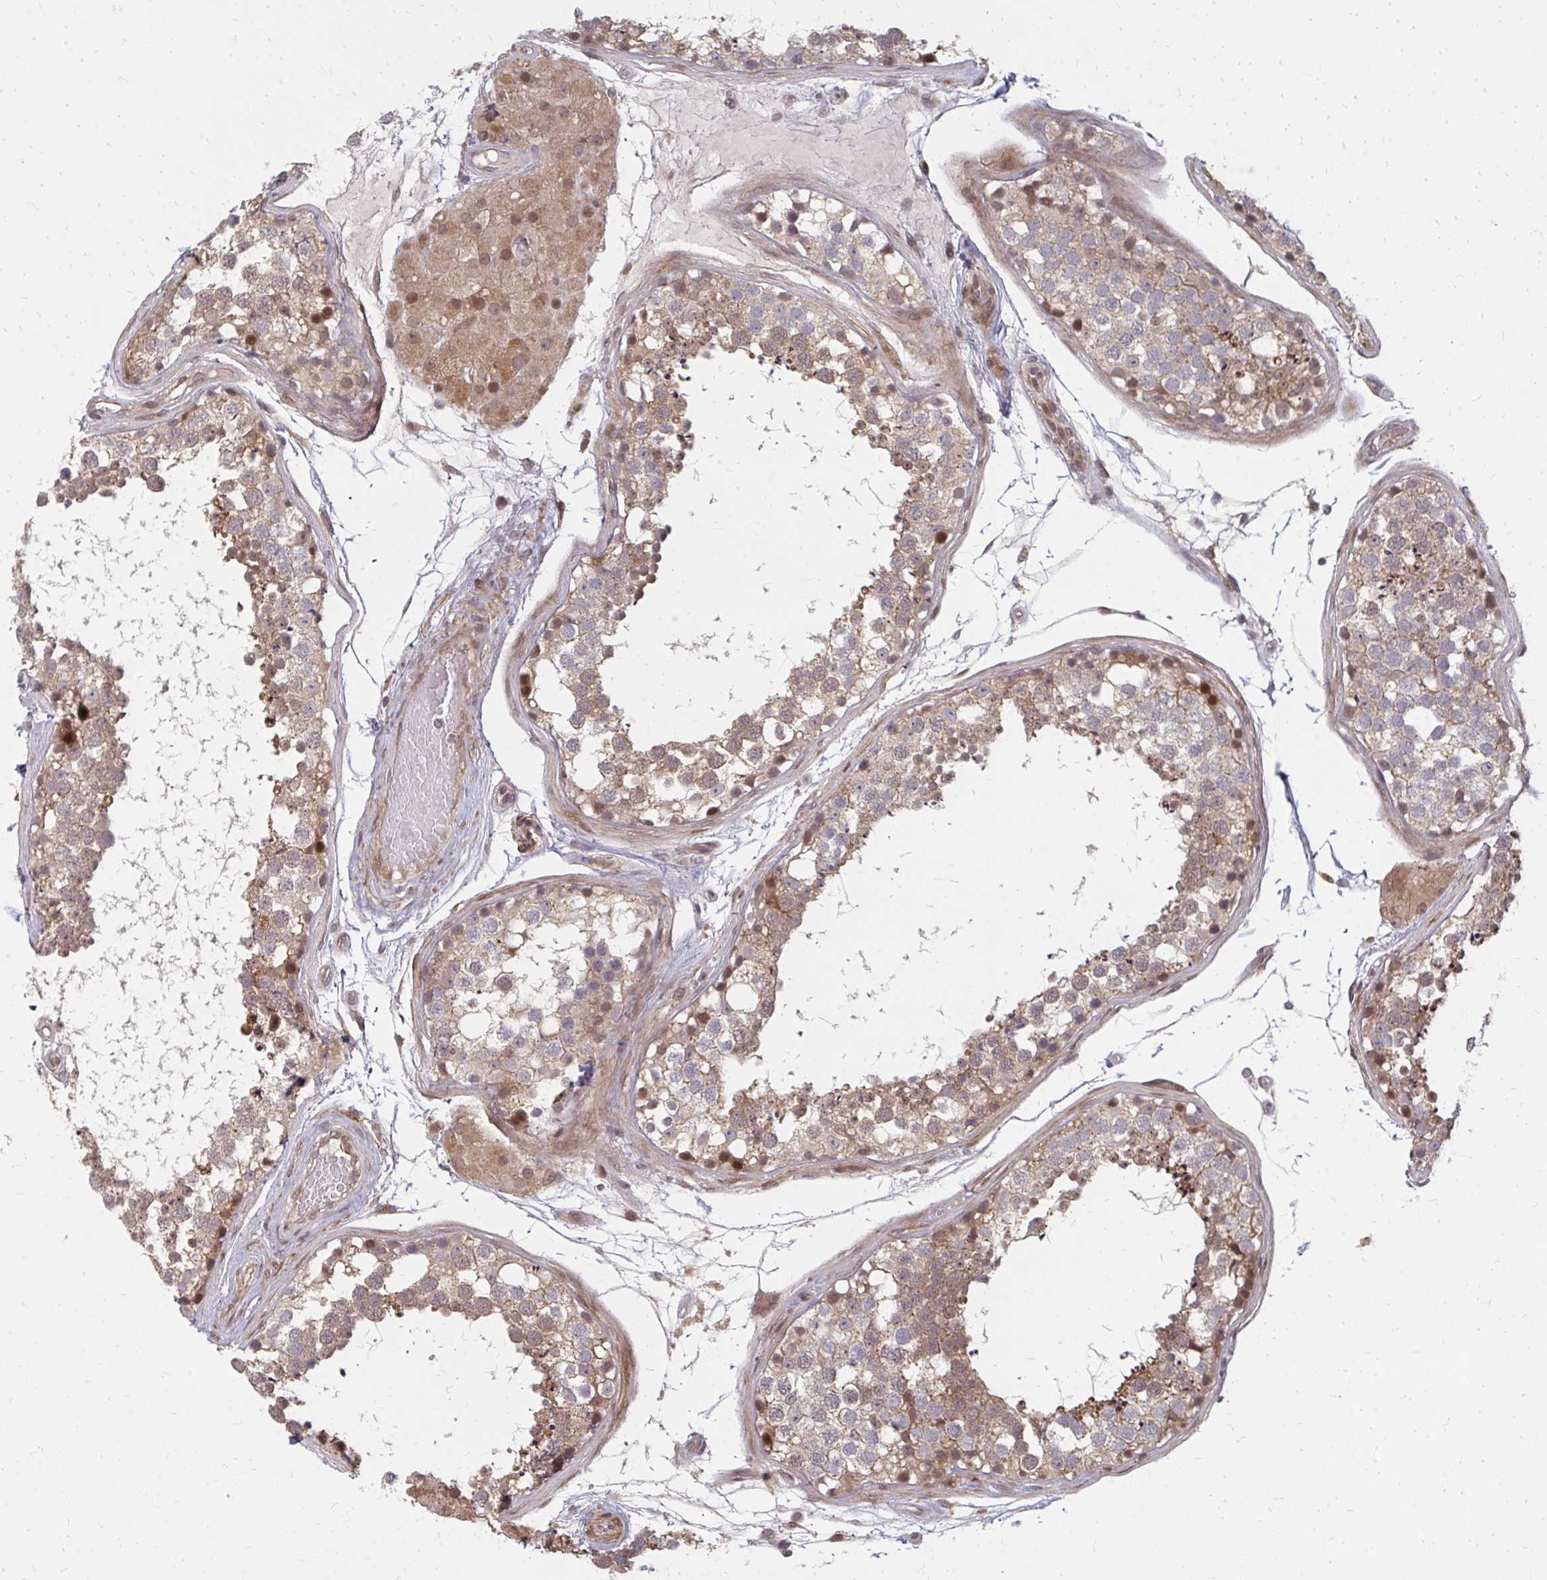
{"staining": {"intensity": "weak", "quantity": ">75%", "location": "cytoplasmic/membranous,nuclear"}, "tissue": "testis", "cell_type": "Cells in seminiferous ducts", "image_type": "normal", "snomed": [{"axis": "morphology", "description": "Normal tissue, NOS"}, {"axis": "morphology", "description": "Seminoma, NOS"}, {"axis": "topography", "description": "Testis"}], "caption": "Immunohistochemical staining of normal human testis demonstrates >75% levels of weak cytoplasmic/membranous,nuclear protein positivity in about >75% of cells in seminiferous ducts. Using DAB (brown) and hematoxylin (blue) stains, captured at high magnification using brightfield microscopy.", "gene": "ZNF285", "patient": {"sex": "male", "age": 65}}